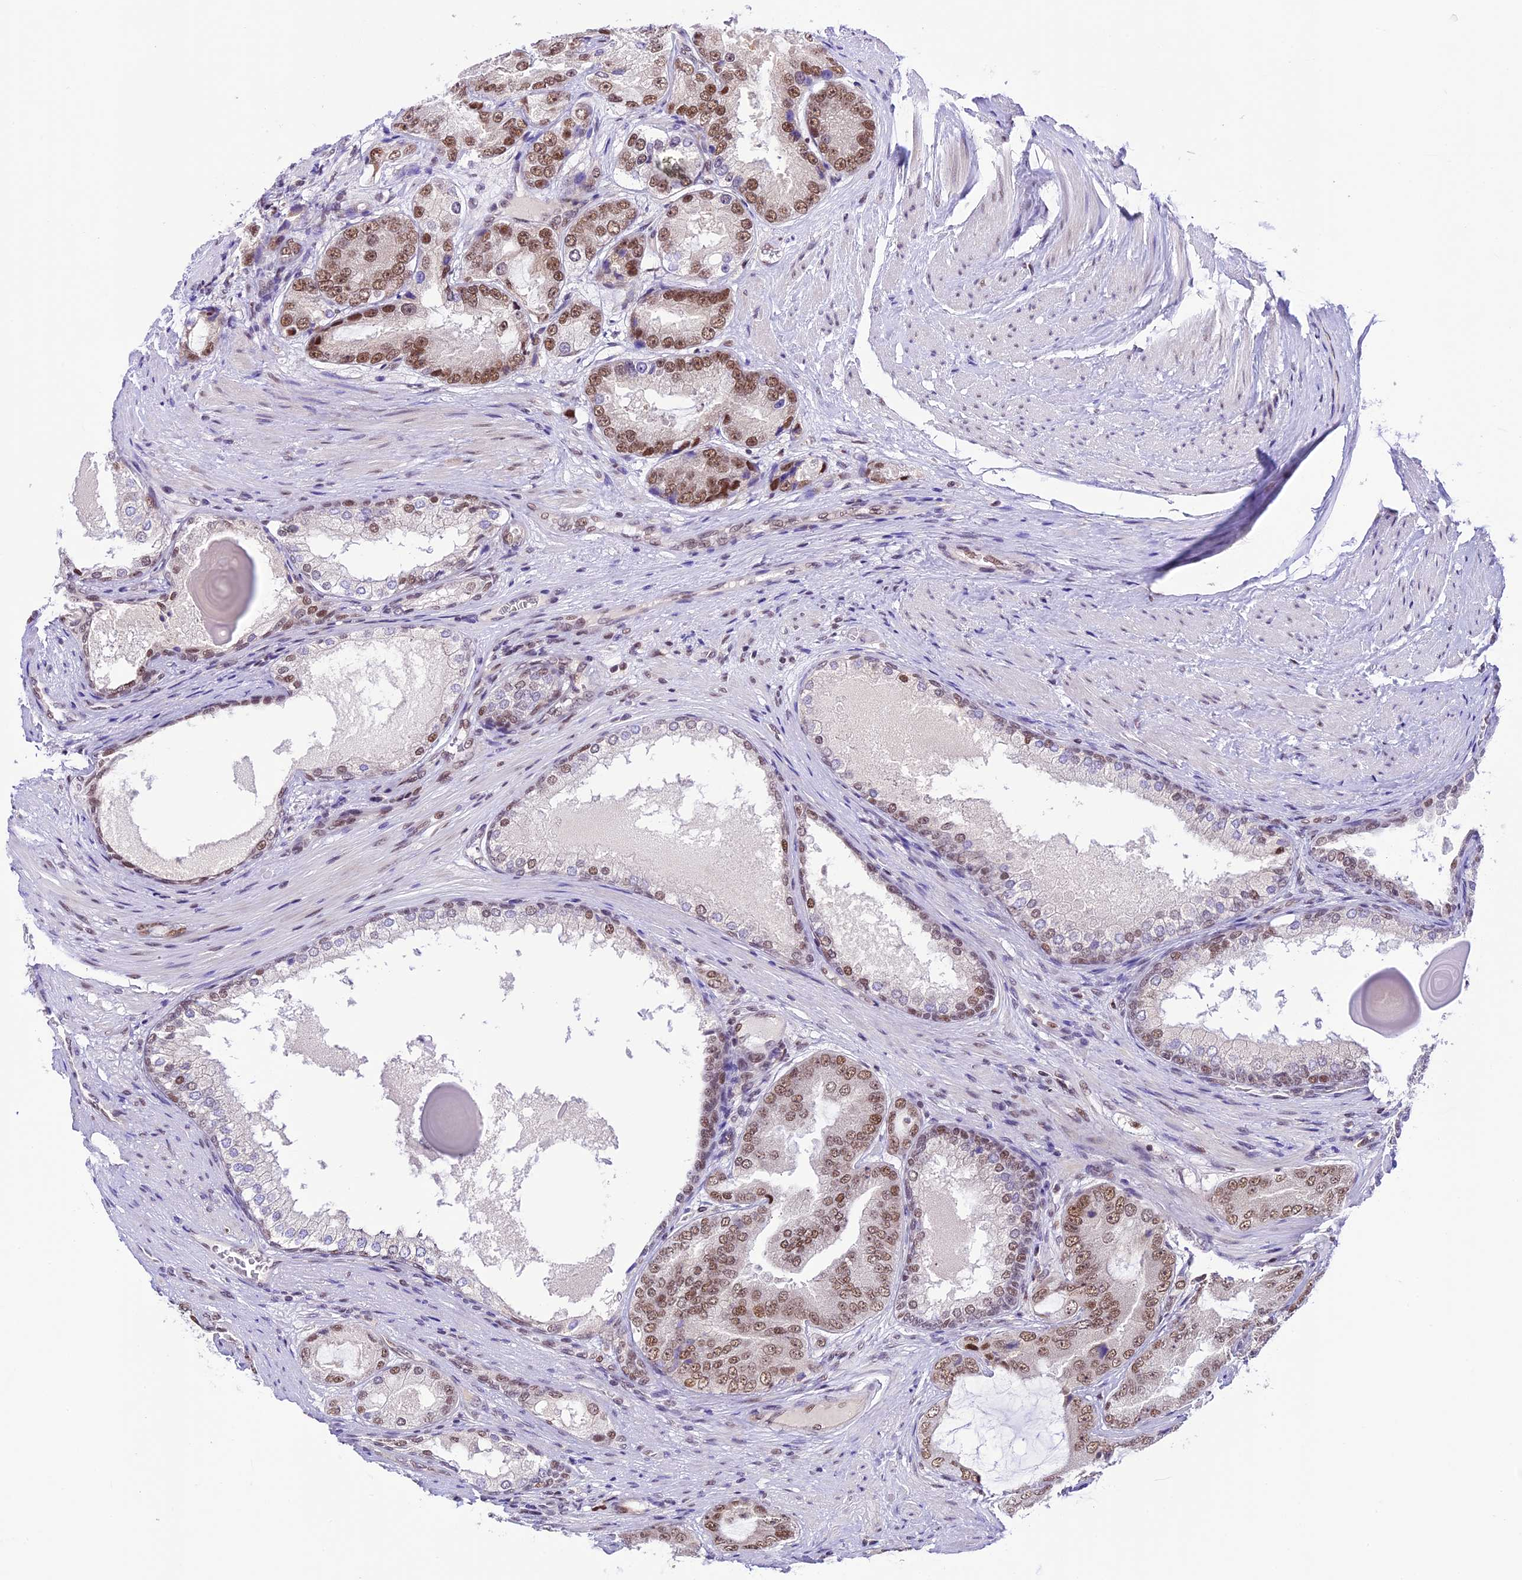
{"staining": {"intensity": "moderate", "quantity": ">75%", "location": "nuclear"}, "tissue": "prostate cancer", "cell_type": "Tumor cells", "image_type": "cancer", "snomed": [{"axis": "morphology", "description": "Adenocarcinoma, High grade"}, {"axis": "topography", "description": "Prostate"}], "caption": "Immunohistochemical staining of prostate cancer (high-grade adenocarcinoma) shows moderate nuclear protein expression in about >75% of tumor cells.", "gene": "SHKBP1", "patient": {"sex": "male", "age": 60}}